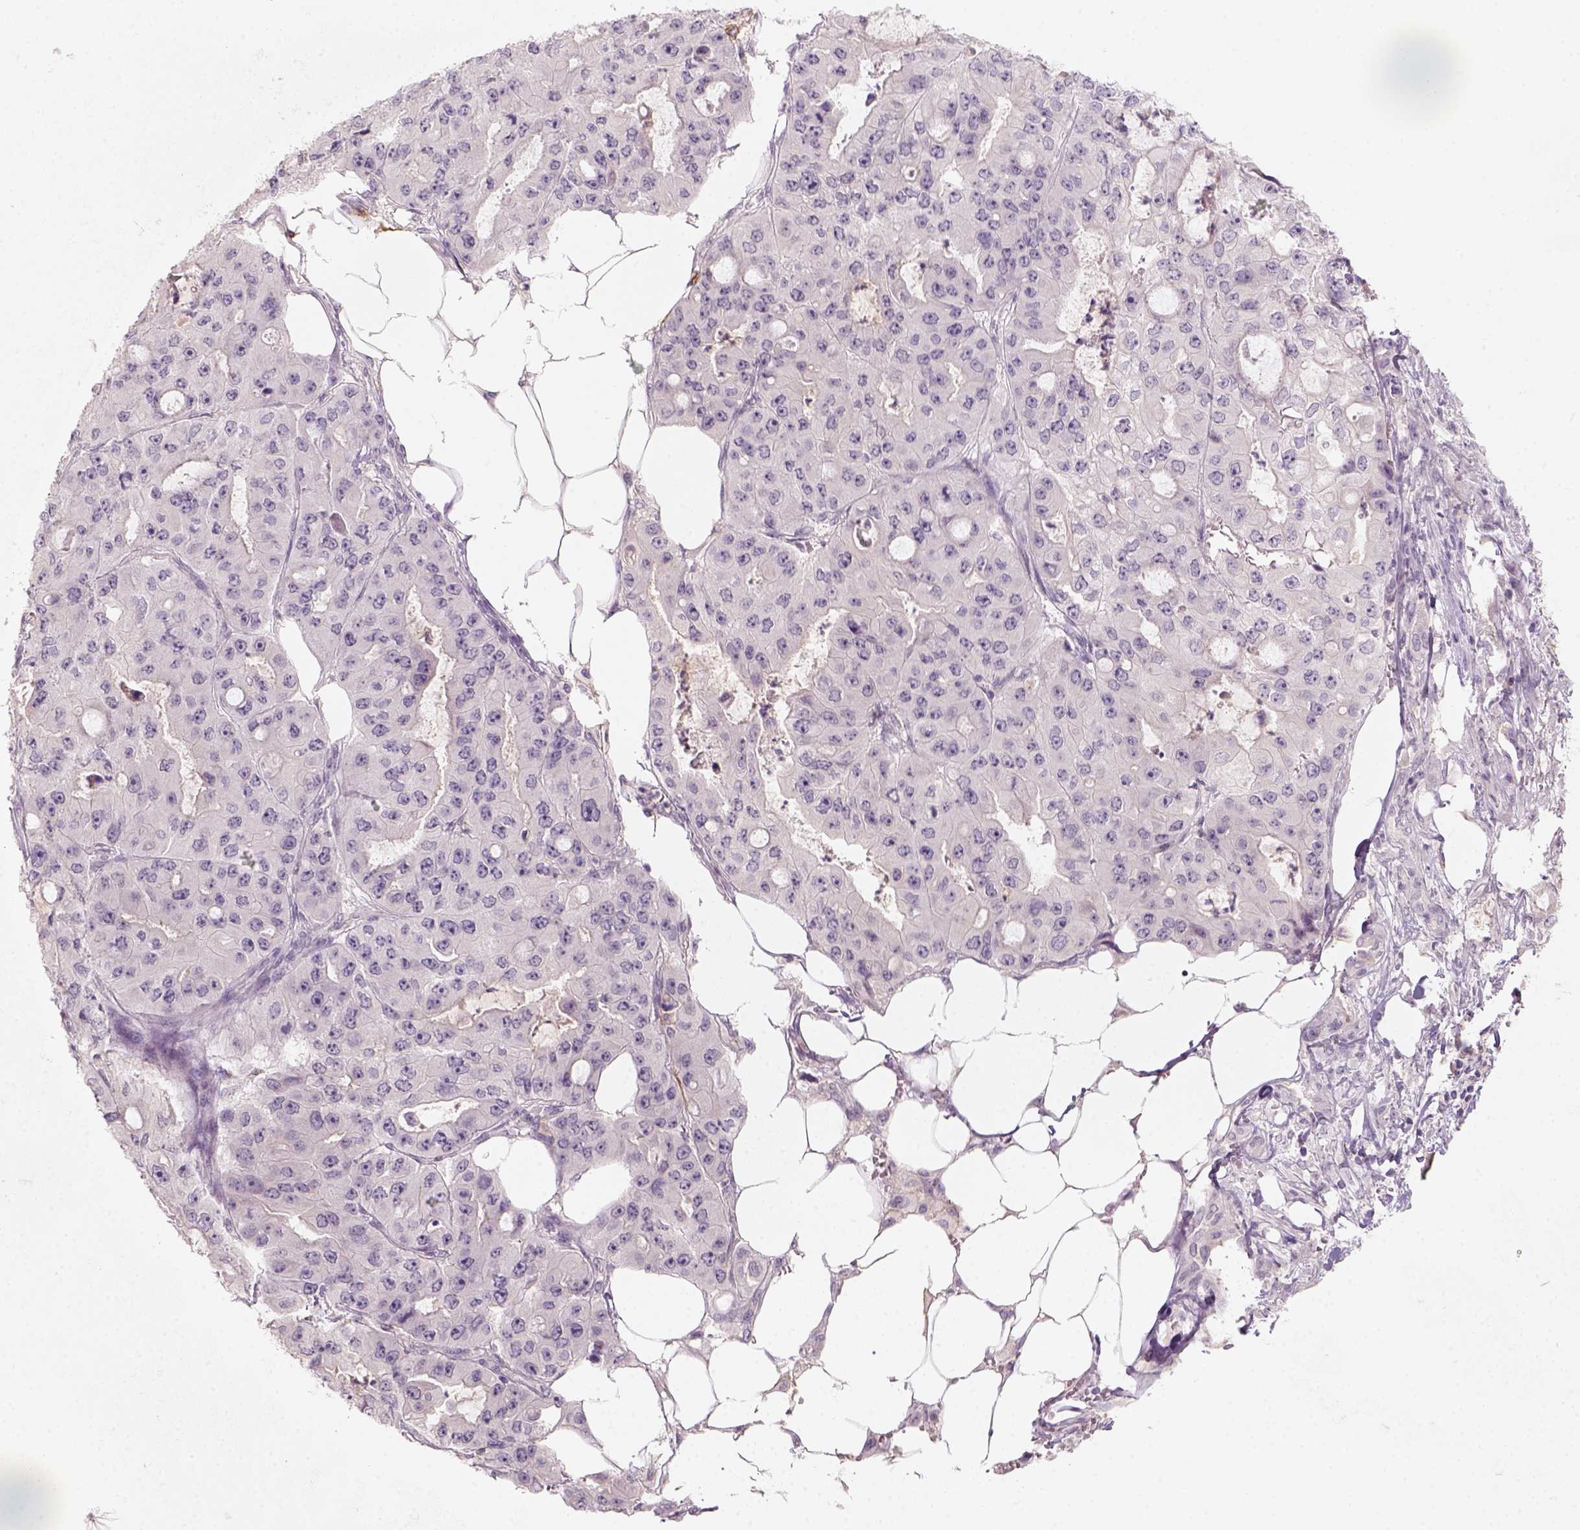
{"staining": {"intensity": "negative", "quantity": "none", "location": "none"}, "tissue": "ovarian cancer", "cell_type": "Tumor cells", "image_type": "cancer", "snomed": [{"axis": "morphology", "description": "Cystadenocarcinoma, serous, NOS"}, {"axis": "topography", "description": "Ovary"}], "caption": "IHC image of neoplastic tissue: ovarian cancer stained with DAB (3,3'-diaminobenzidine) reveals no significant protein positivity in tumor cells. (Stains: DAB (3,3'-diaminobenzidine) immunohistochemistry (IHC) with hematoxylin counter stain, Microscopy: brightfield microscopy at high magnification).", "gene": "AQP9", "patient": {"sex": "female", "age": 56}}